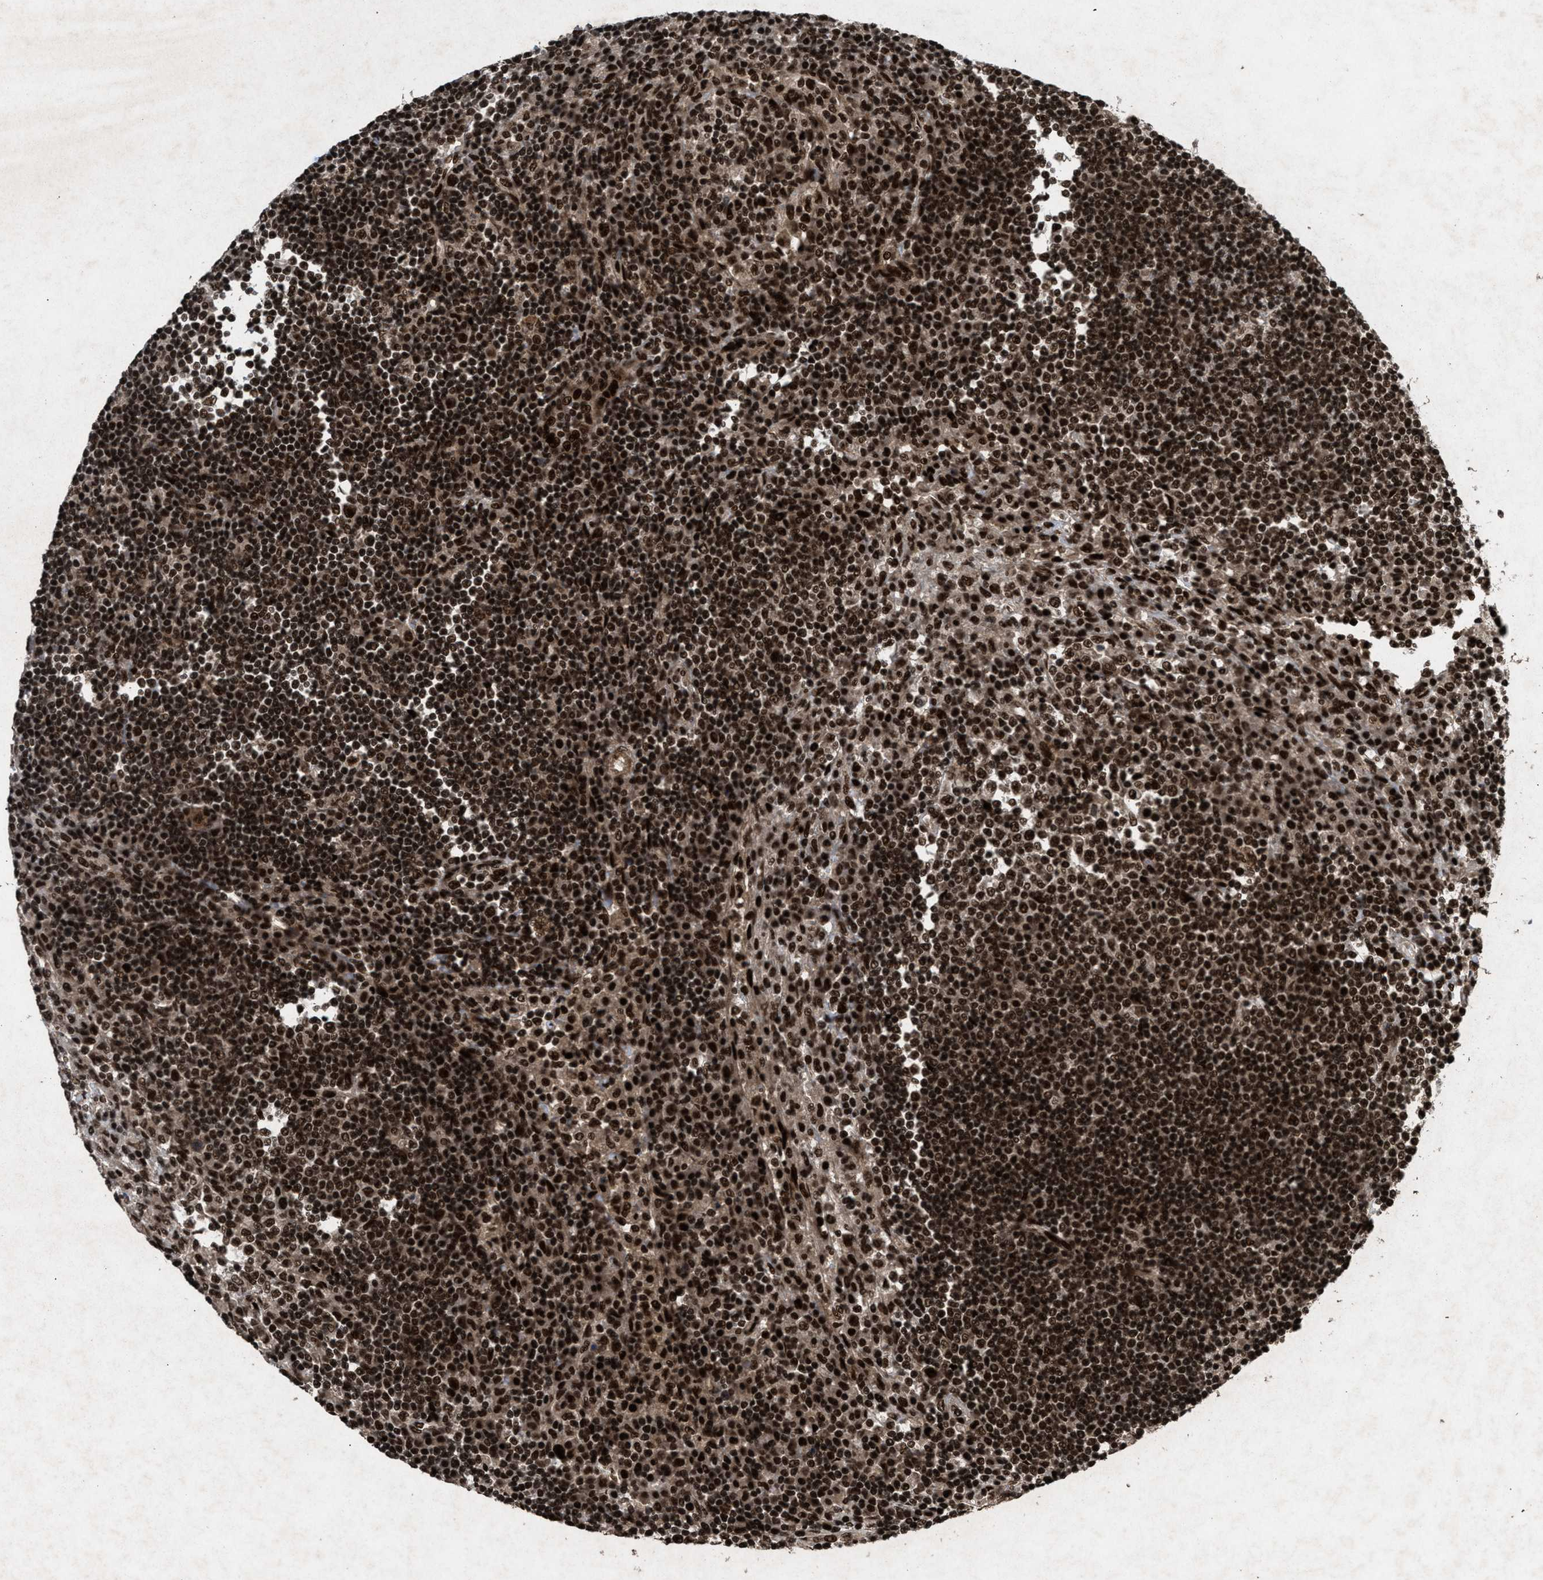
{"staining": {"intensity": "strong", "quantity": ">75%", "location": "nuclear"}, "tissue": "lymph node", "cell_type": "Germinal center cells", "image_type": "normal", "snomed": [{"axis": "morphology", "description": "Normal tissue, NOS"}, {"axis": "topography", "description": "Lymph node"}], "caption": "About >75% of germinal center cells in unremarkable human lymph node exhibit strong nuclear protein expression as visualized by brown immunohistochemical staining.", "gene": "WIZ", "patient": {"sex": "female", "age": 53}}